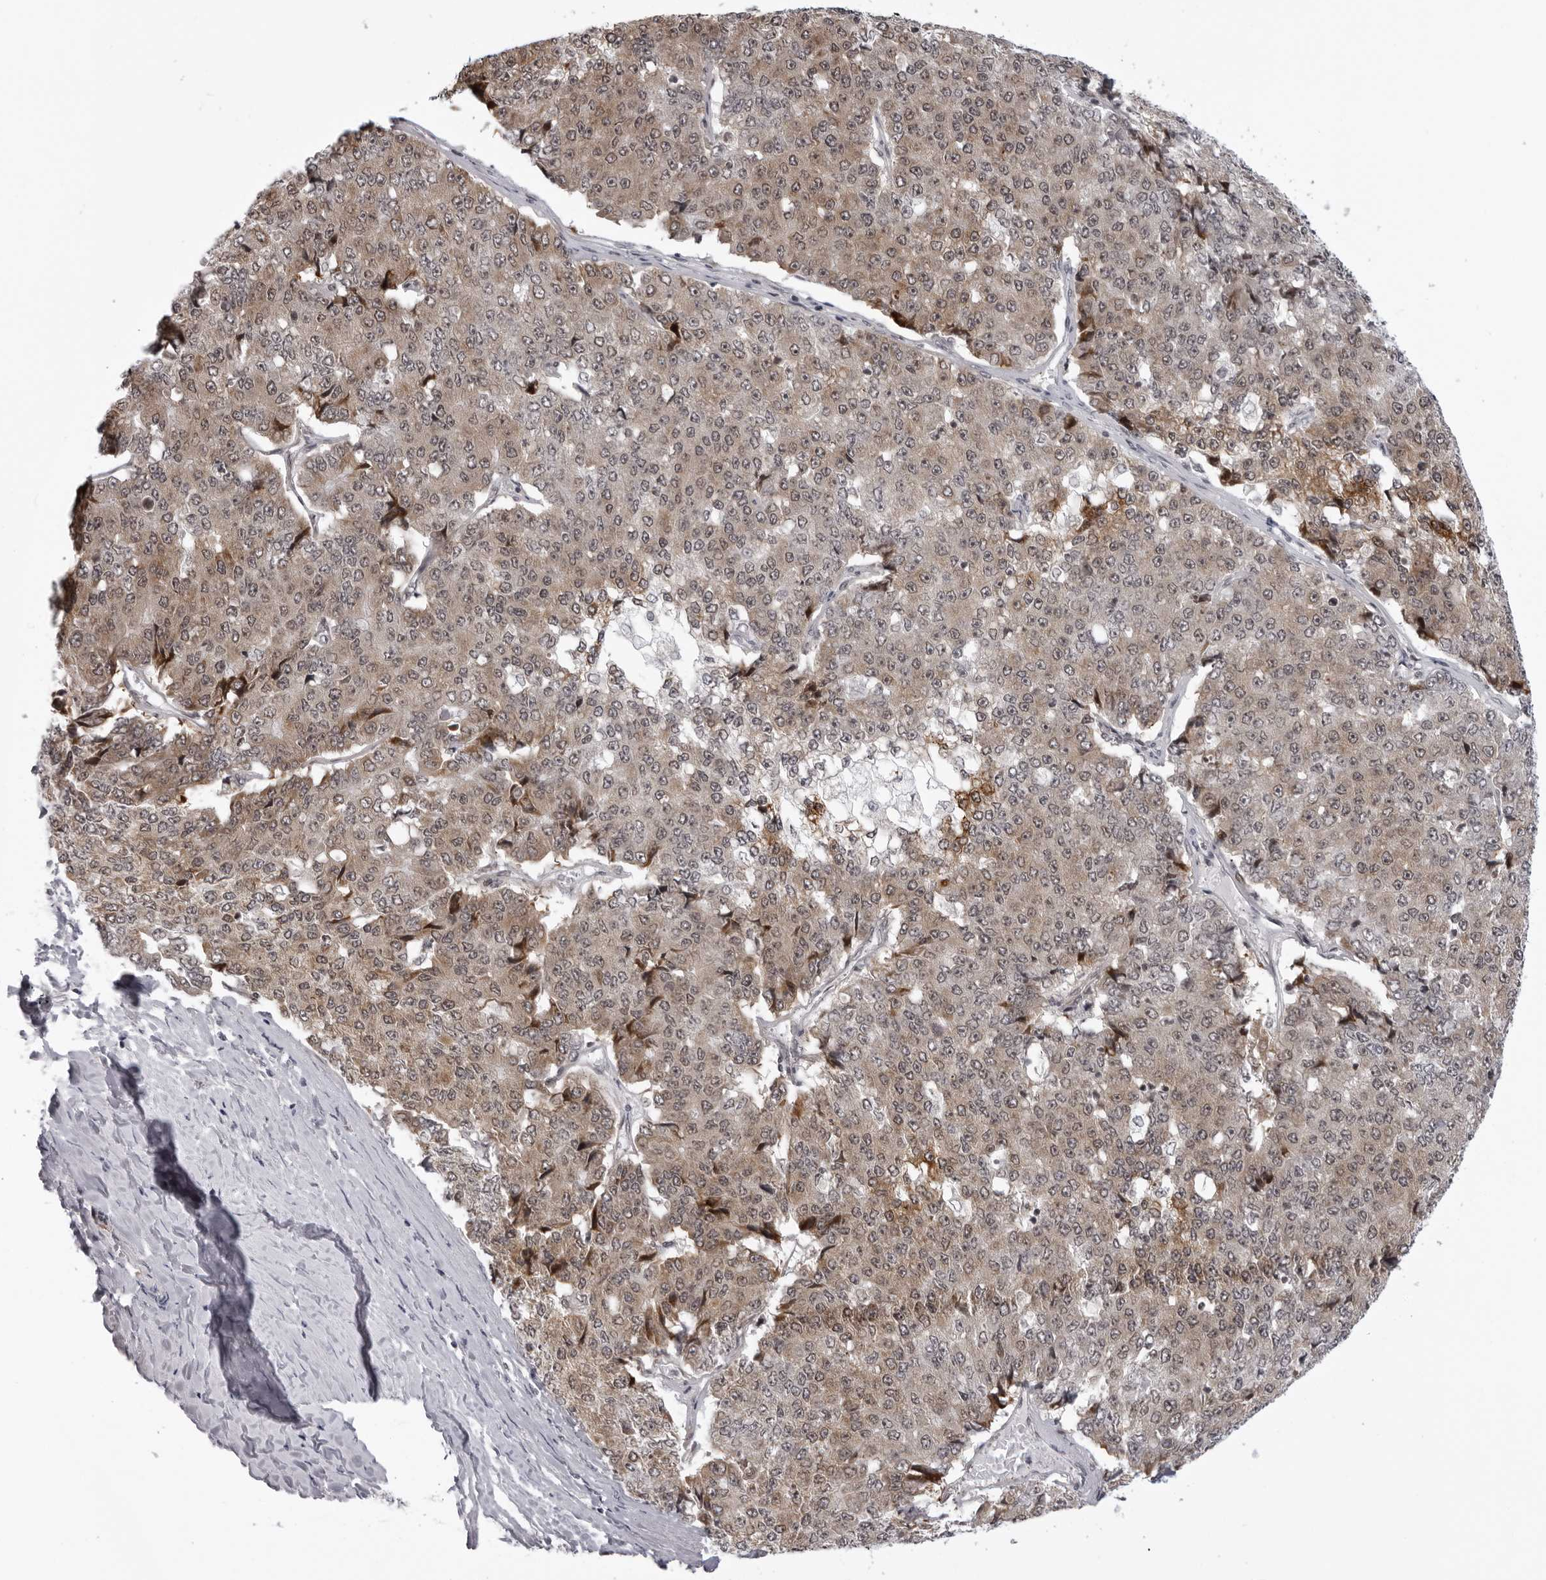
{"staining": {"intensity": "moderate", "quantity": "25%-75%", "location": "cytoplasmic/membranous"}, "tissue": "pancreatic cancer", "cell_type": "Tumor cells", "image_type": "cancer", "snomed": [{"axis": "morphology", "description": "Adenocarcinoma, NOS"}, {"axis": "topography", "description": "Pancreas"}], "caption": "Immunohistochemical staining of pancreatic adenocarcinoma shows moderate cytoplasmic/membranous protein positivity in about 25%-75% of tumor cells. The staining was performed using DAB, with brown indicating positive protein expression. Nuclei are stained blue with hematoxylin.", "gene": "GCSAML", "patient": {"sex": "male", "age": 50}}